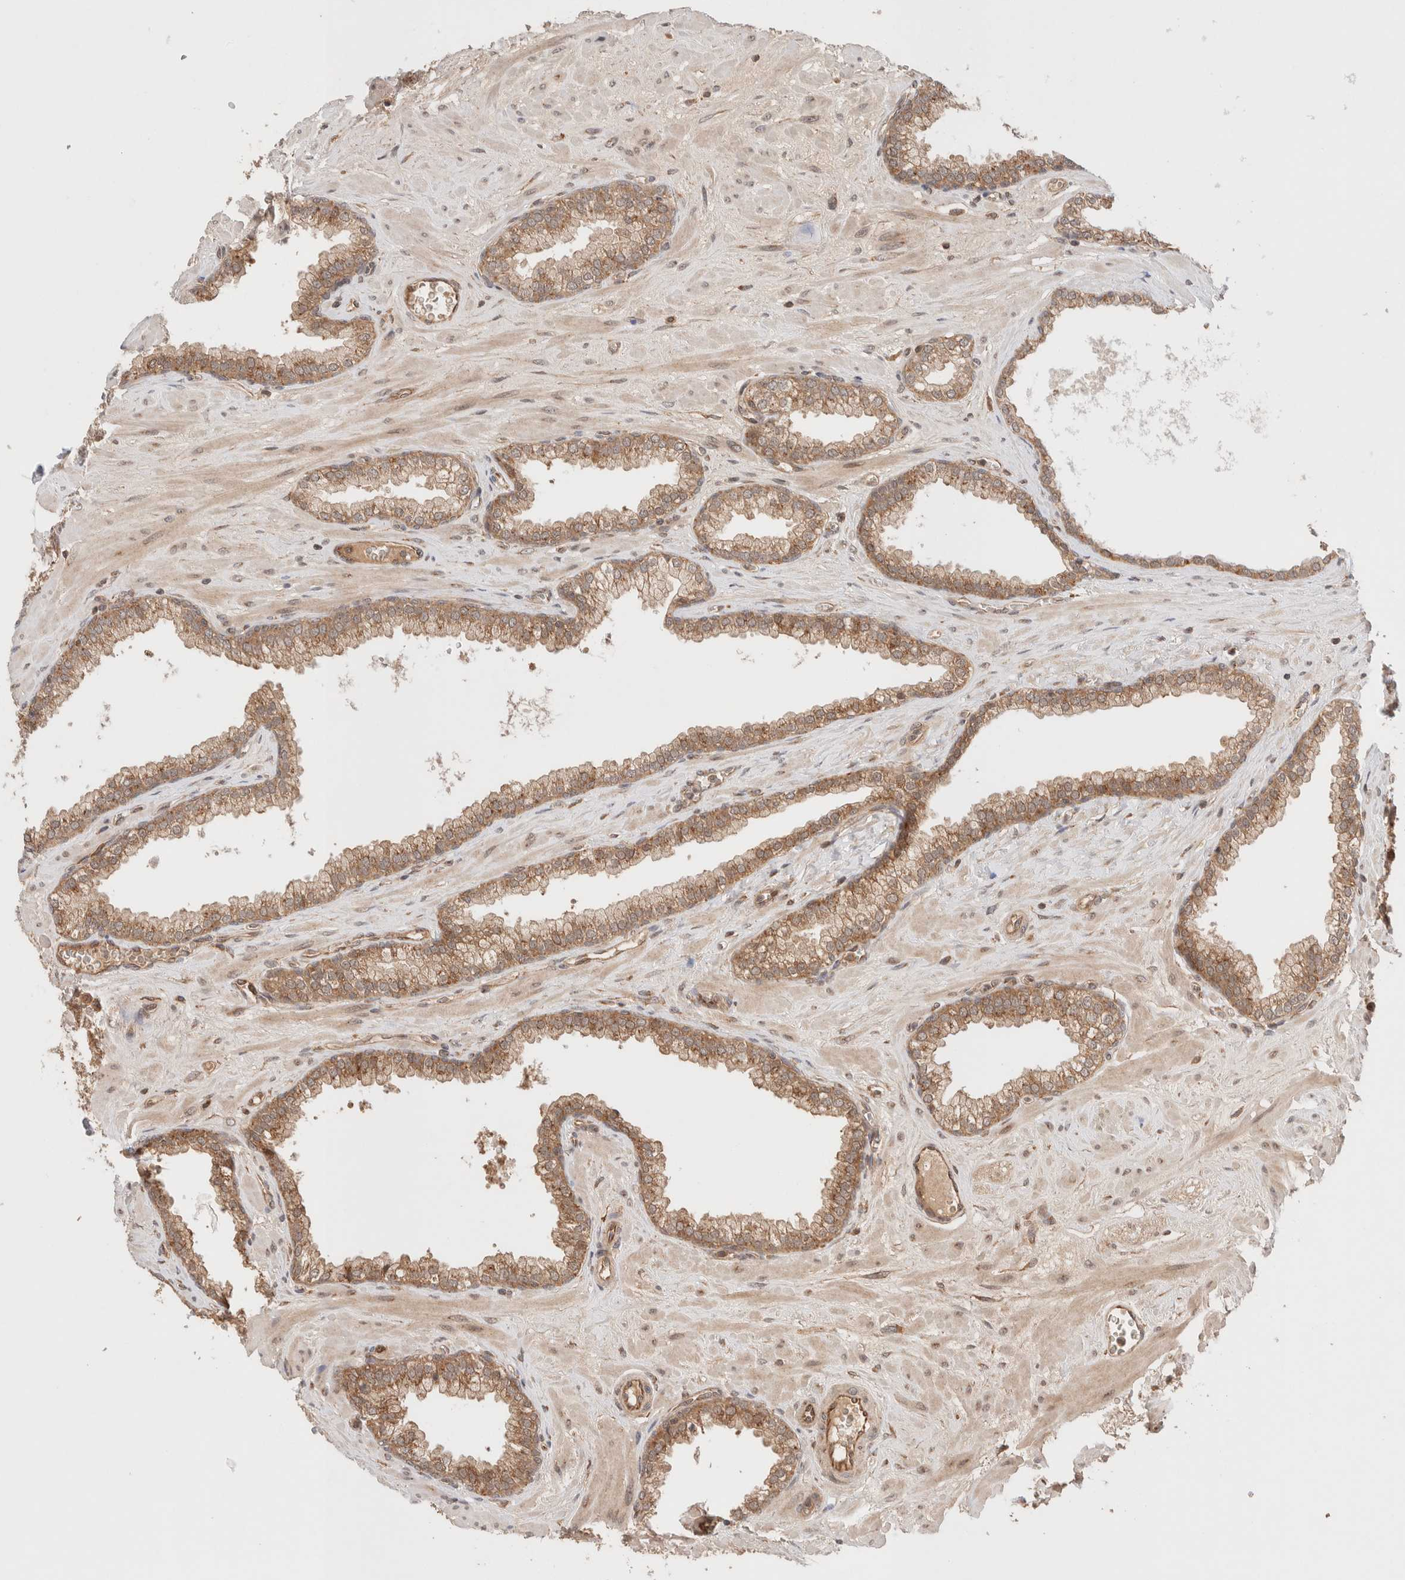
{"staining": {"intensity": "moderate", "quantity": ">75%", "location": "cytoplasmic/membranous"}, "tissue": "prostate", "cell_type": "Glandular cells", "image_type": "normal", "snomed": [{"axis": "morphology", "description": "Normal tissue, NOS"}, {"axis": "morphology", "description": "Urothelial carcinoma, Low grade"}, {"axis": "topography", "description": "Urinary bladder"}, {"axis": "topography", "description": "Prostate"}], "caption": "This micrograph reveals benign prostate stained with immunohistochemistry to label a protein in brown. The cytoplasmic/membranous of glandular cells show moderate positivity for the protein. Nuclei are counter-stained blue.", "gene": "SIKE1", "patient": {"sex": "male", "age": 60}}